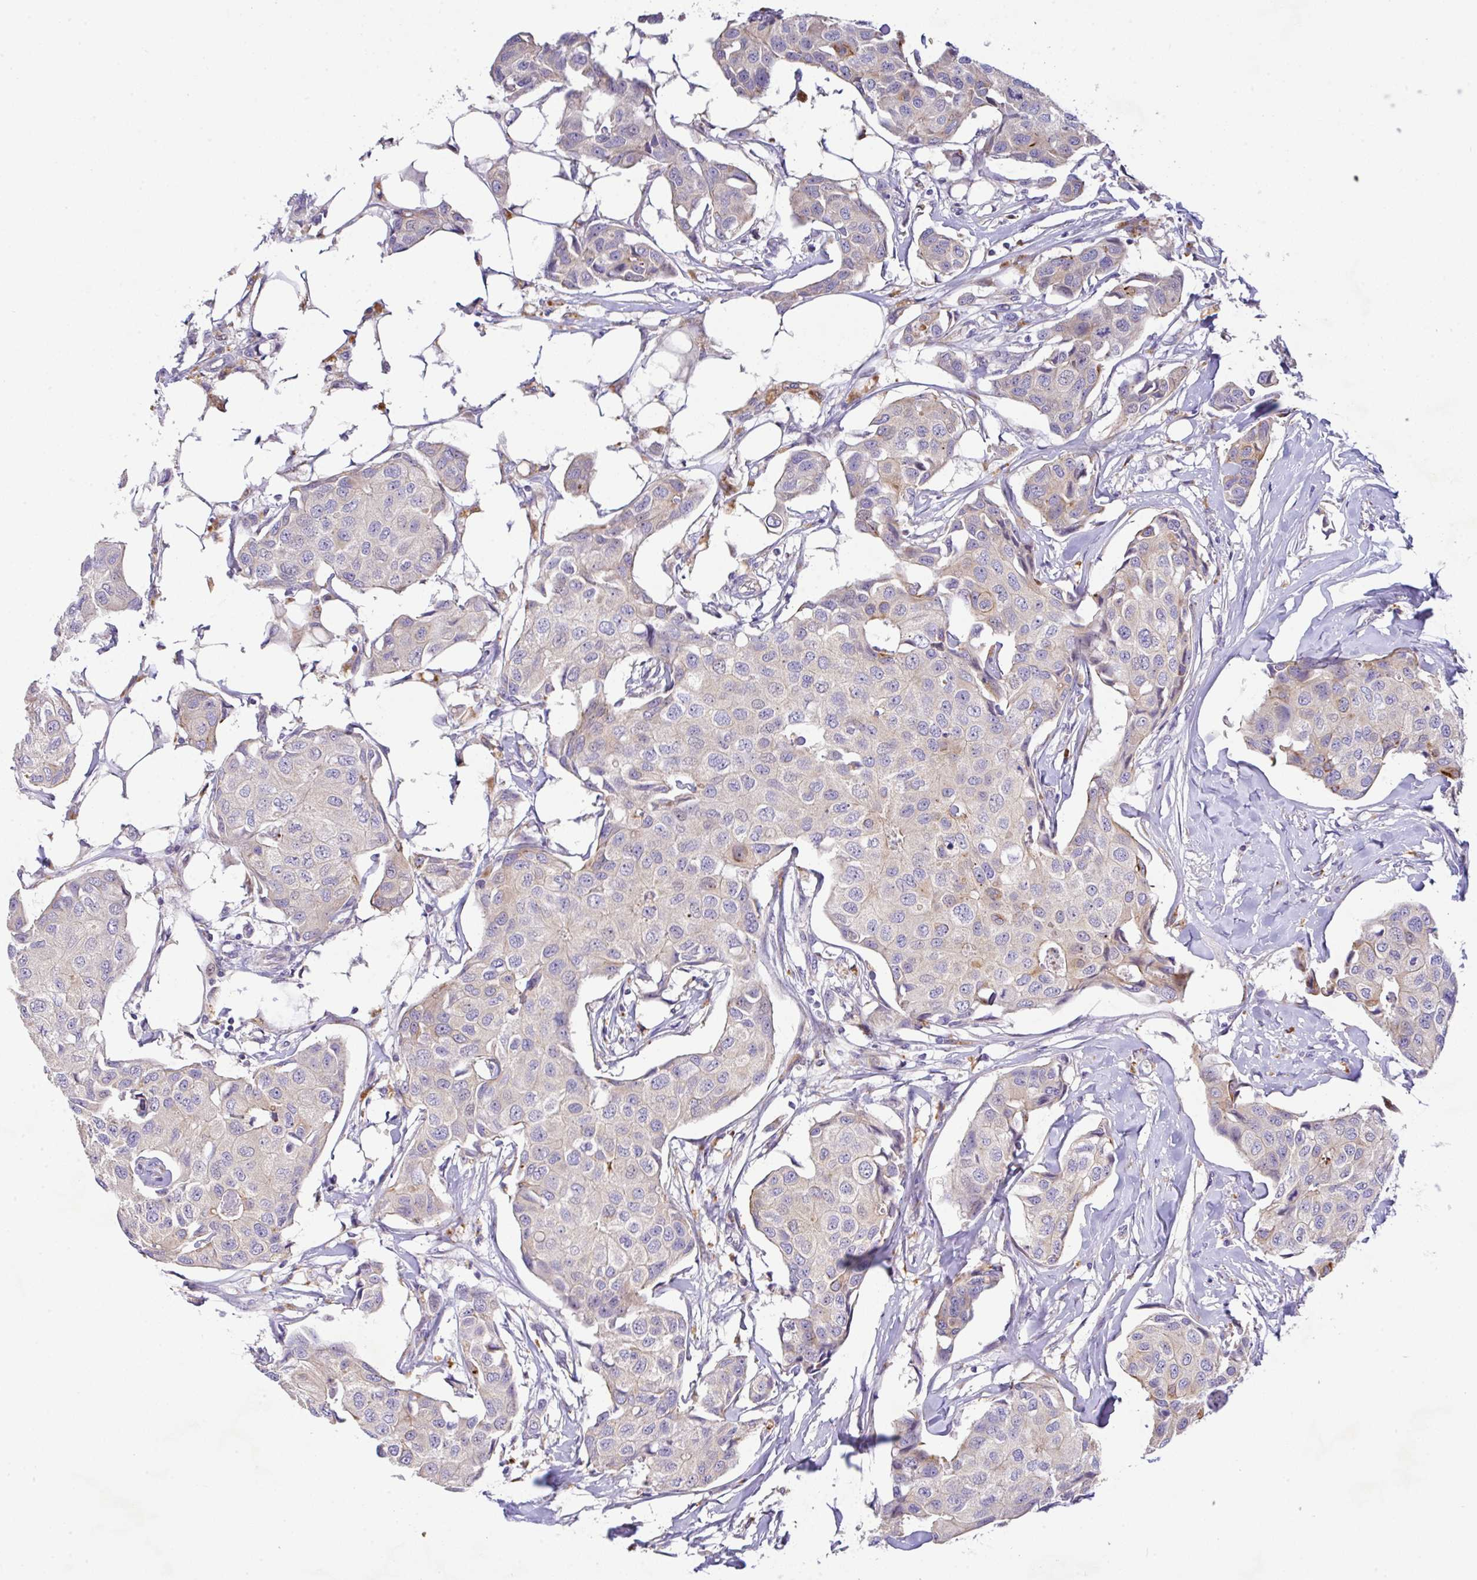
{"staining": {"intensity": "negative", "quantity": "none", "location": "none"}, "tissue": "breast cancer", "cell_type": "Tumor cells", "image_type": "cancer", "snomed": [{"axis": "morphology", "description": "Duct carcinoma"}, {"axis": "topography", "description": "Breast"}, {"axis": "topography", "description": "Lymph node"}], "caption": "Immunohistochemistry (IHC) of human breast intraductal carcinoma demonstrates no staining in tumor cells.", "gene": "EPN3", "patient": {"sex": "female", "age": 80}}